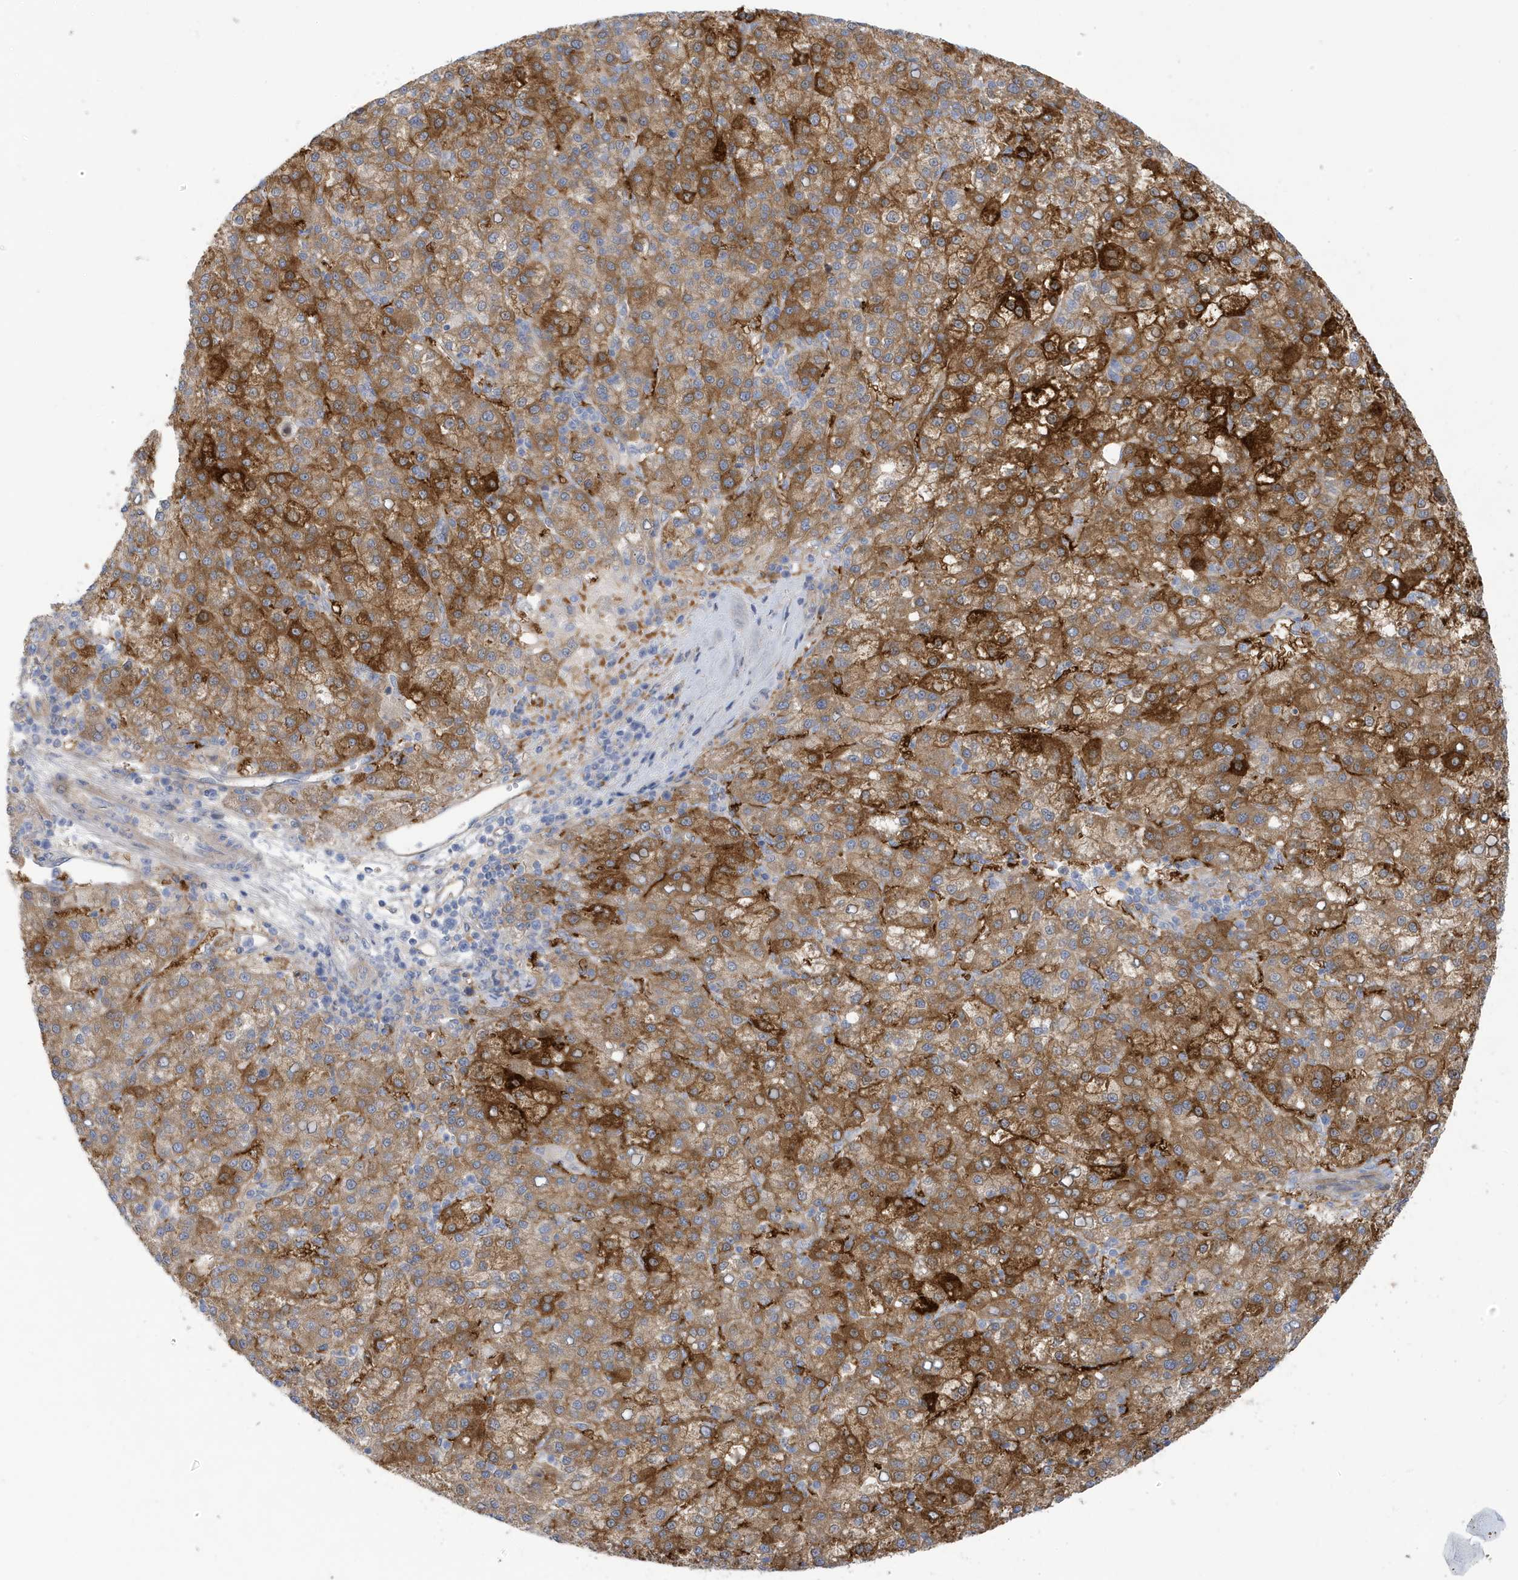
{"staining": {"intensity": "moderate", "quantity": ">75%", "location": "cytoplasmic/membranous"}, "tissue": "liver cancer", "cell_type": "Tumor cells", "image_type": "cancer", "snomed": [{"axis": "morphology", "description": "Carcinoma, Hepatocellular, NOS"}, {"axis": "topography", "description": "Liver"}], "caption": "Immunohistochemical staining of liver hepatocellular carcinoma shows moderate cytoplasmic/membranous protein staining in about >75% of tumor cells.", "gene": "ATP13A5", "patient": {"sex": "female", "age": 58}}